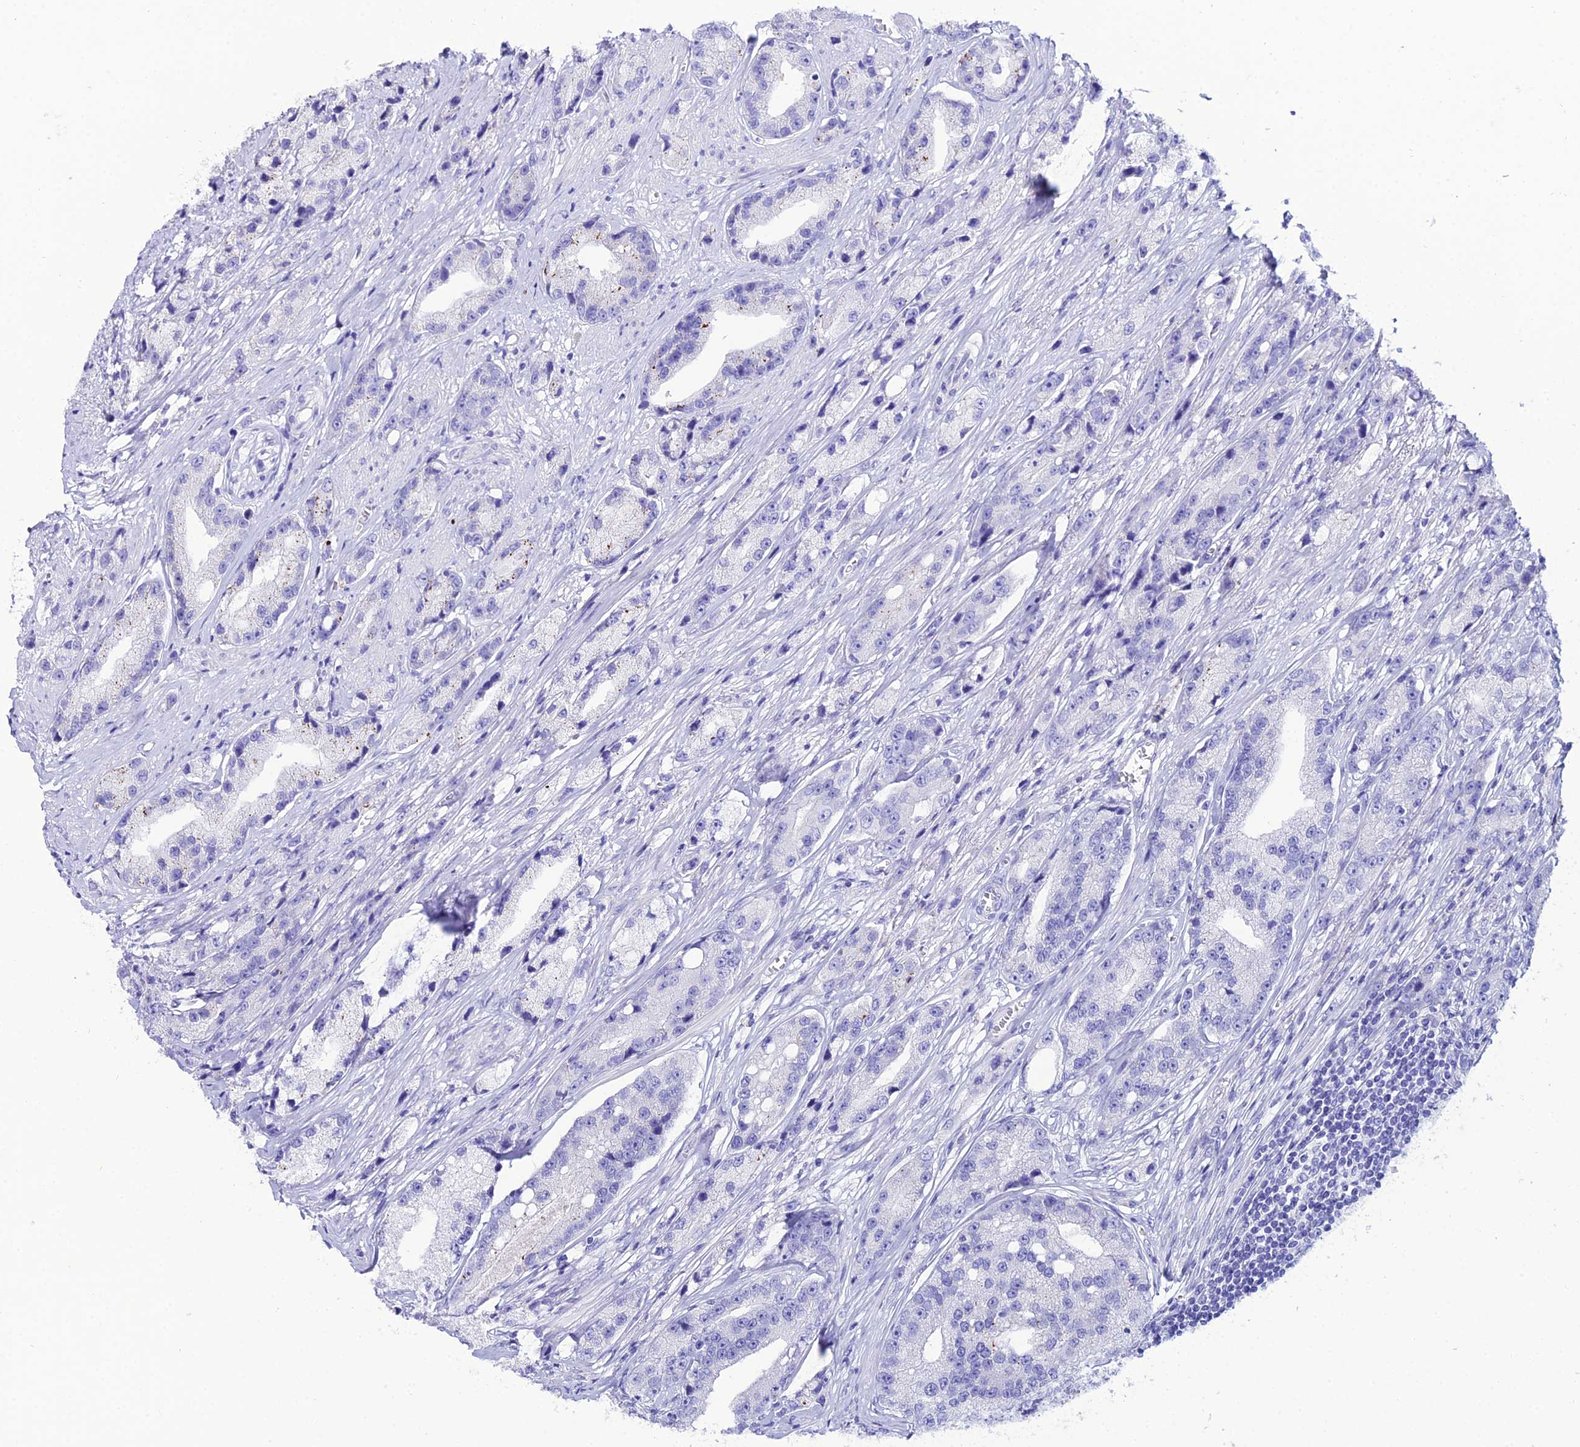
{"staining": {"intensity": "negative", "quantity": "none", "location": "none"}, "tissue": "prostate cancer", "cell_type": "Tumor cells", "image_type": "cancer", "snomed": [{"axis": "morphology", "description": "Adenocarcinoma, High grade"}, {"axis": "topography", "description": "Prostate"}], "caption": "This is a image of immunohistochemistry staining of prostate cancer (high-grade adenocarcinoma), which shows no expression in tumor cells.", "gene": "OR4D5", "patient": {"sex": "male", "age": 74}}